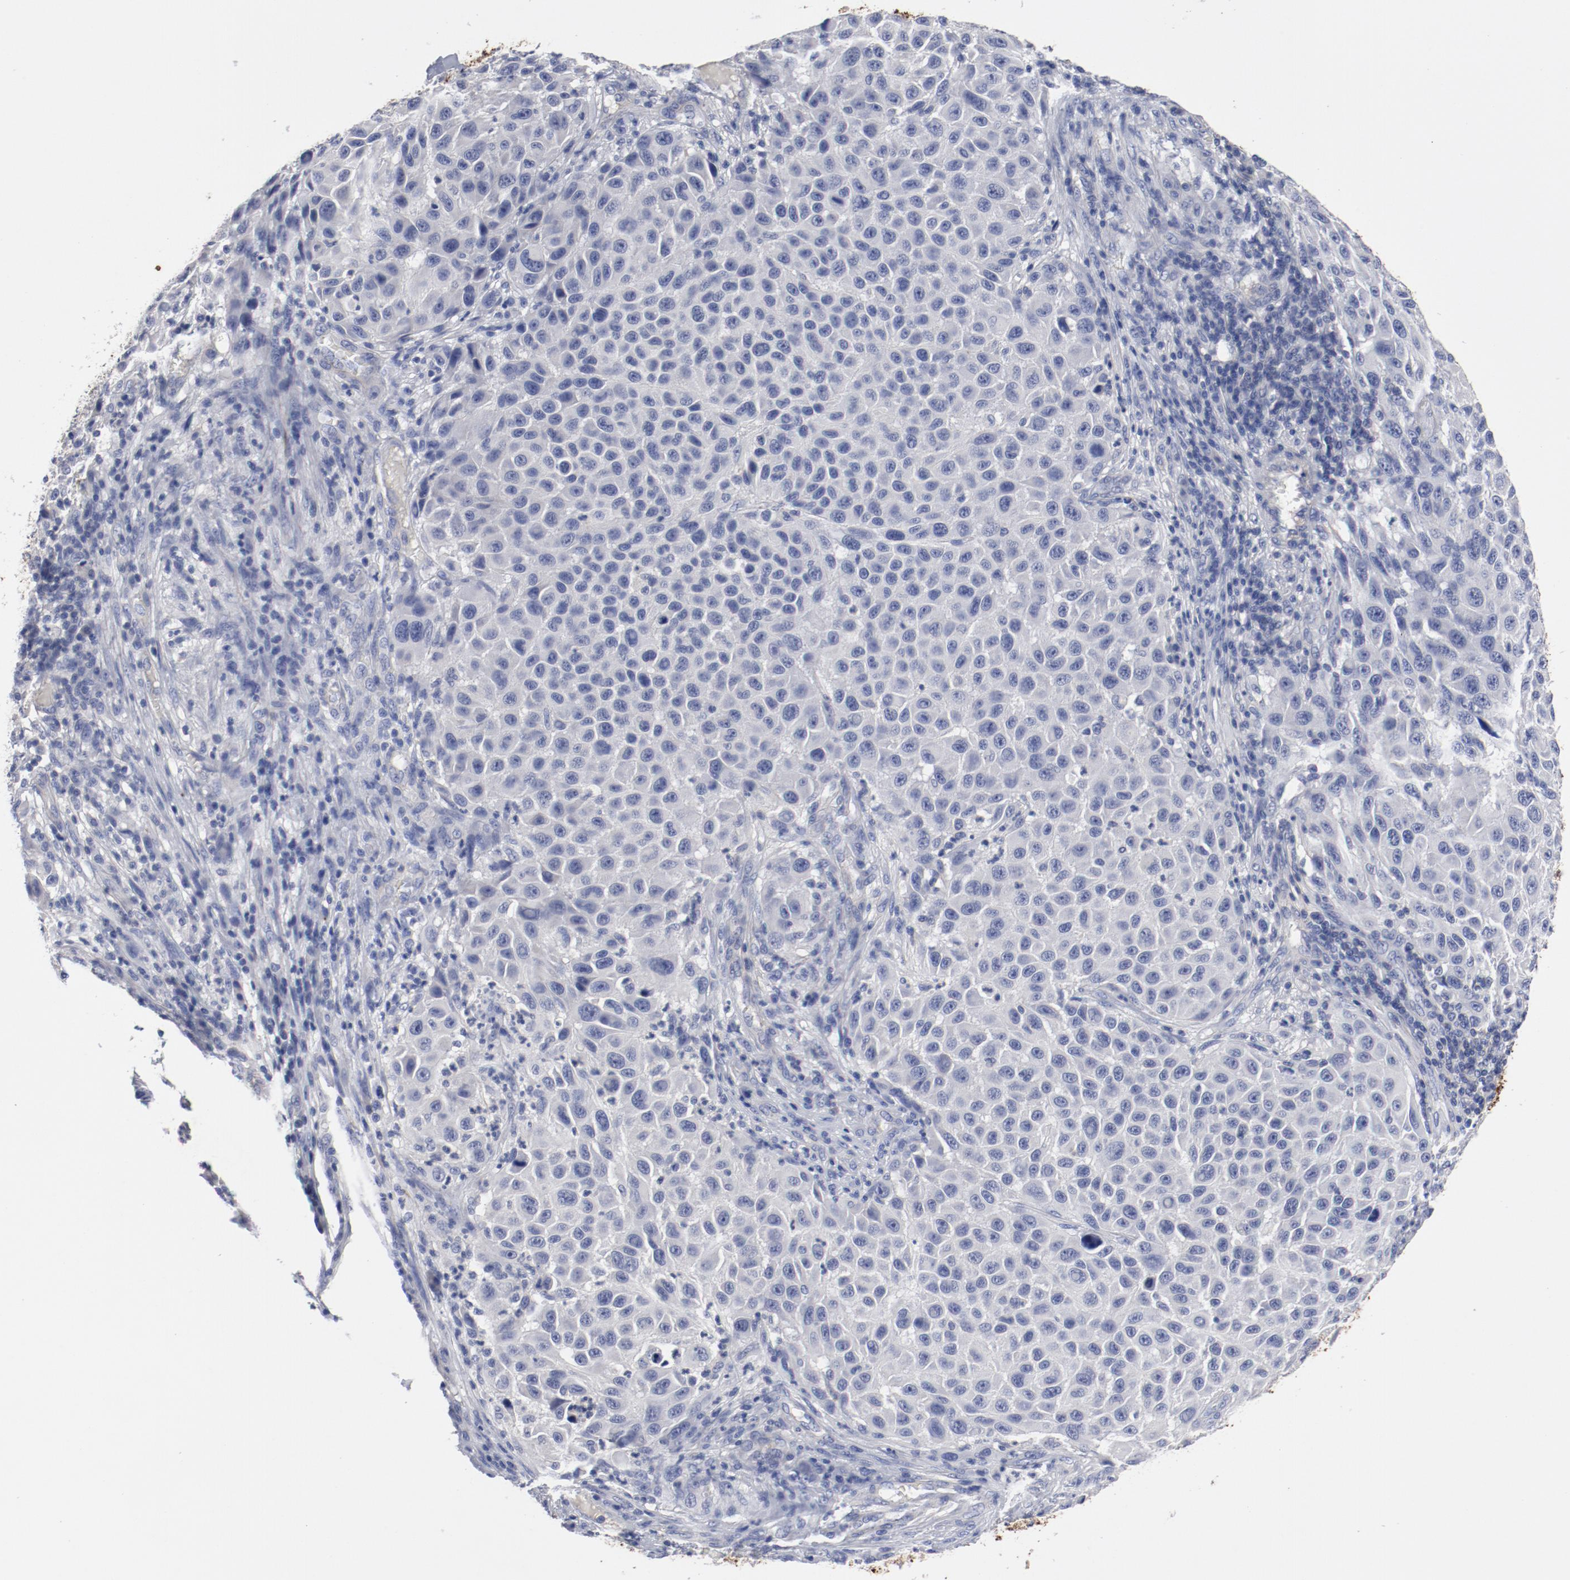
{"staining": {"intensity": "negative", "quantity": "none", "location": "none"}, "tissue": "melanoma", "cell_type": "Tumor cells", "image_type": "cancer", "snomed": [{"axis": "morphology", "description": "Malignant melanoma, Metastatic site"}, {"axis": "topography", "description": "Lymph node"}], "caption": "The immunohistochemistry photomicrograph has no significant staining in tumor cells of melanoma tissue.", "gene": "TSPAN6", "patient": {"sex": "male", "age": 61}}